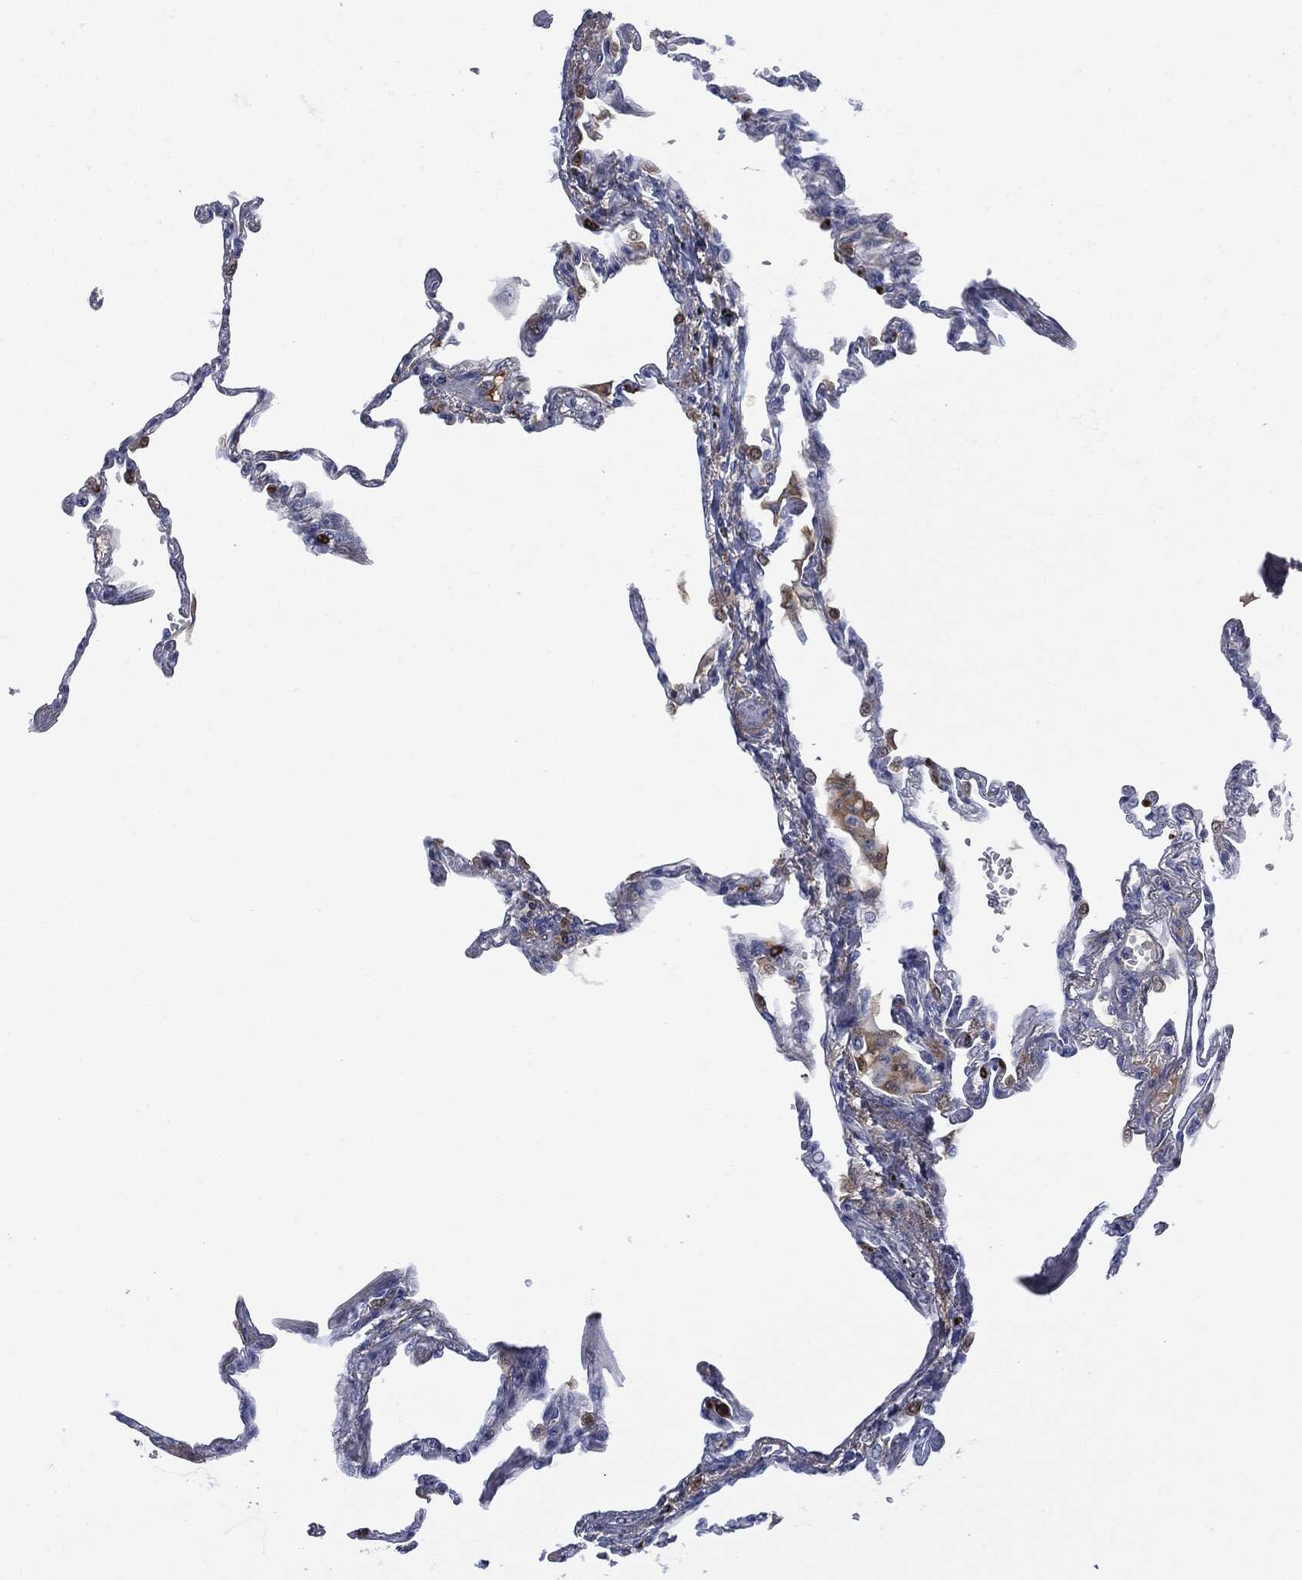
{"staining": {"intensity": "moderate", "quantity": "<25%", "location": "cytoplasmic/membranous"}, "tissue": "lung", "cell_type": "Alveolar cells", "image_type": "normal", "snomed": [{"axis": "morphology", "description": "Normal tissue, NOS"}, {"axis": "topography", "description": "Lung"}], "caption": "A brown stain labels moderate cytoplasmic/membranous expression of a protein in alveolar cells of benign human lung. The protein is shown in brown color, while the nuclei are stained blue.", "gene": "BTK", "patient": {"sex": "male", "age": 78}}